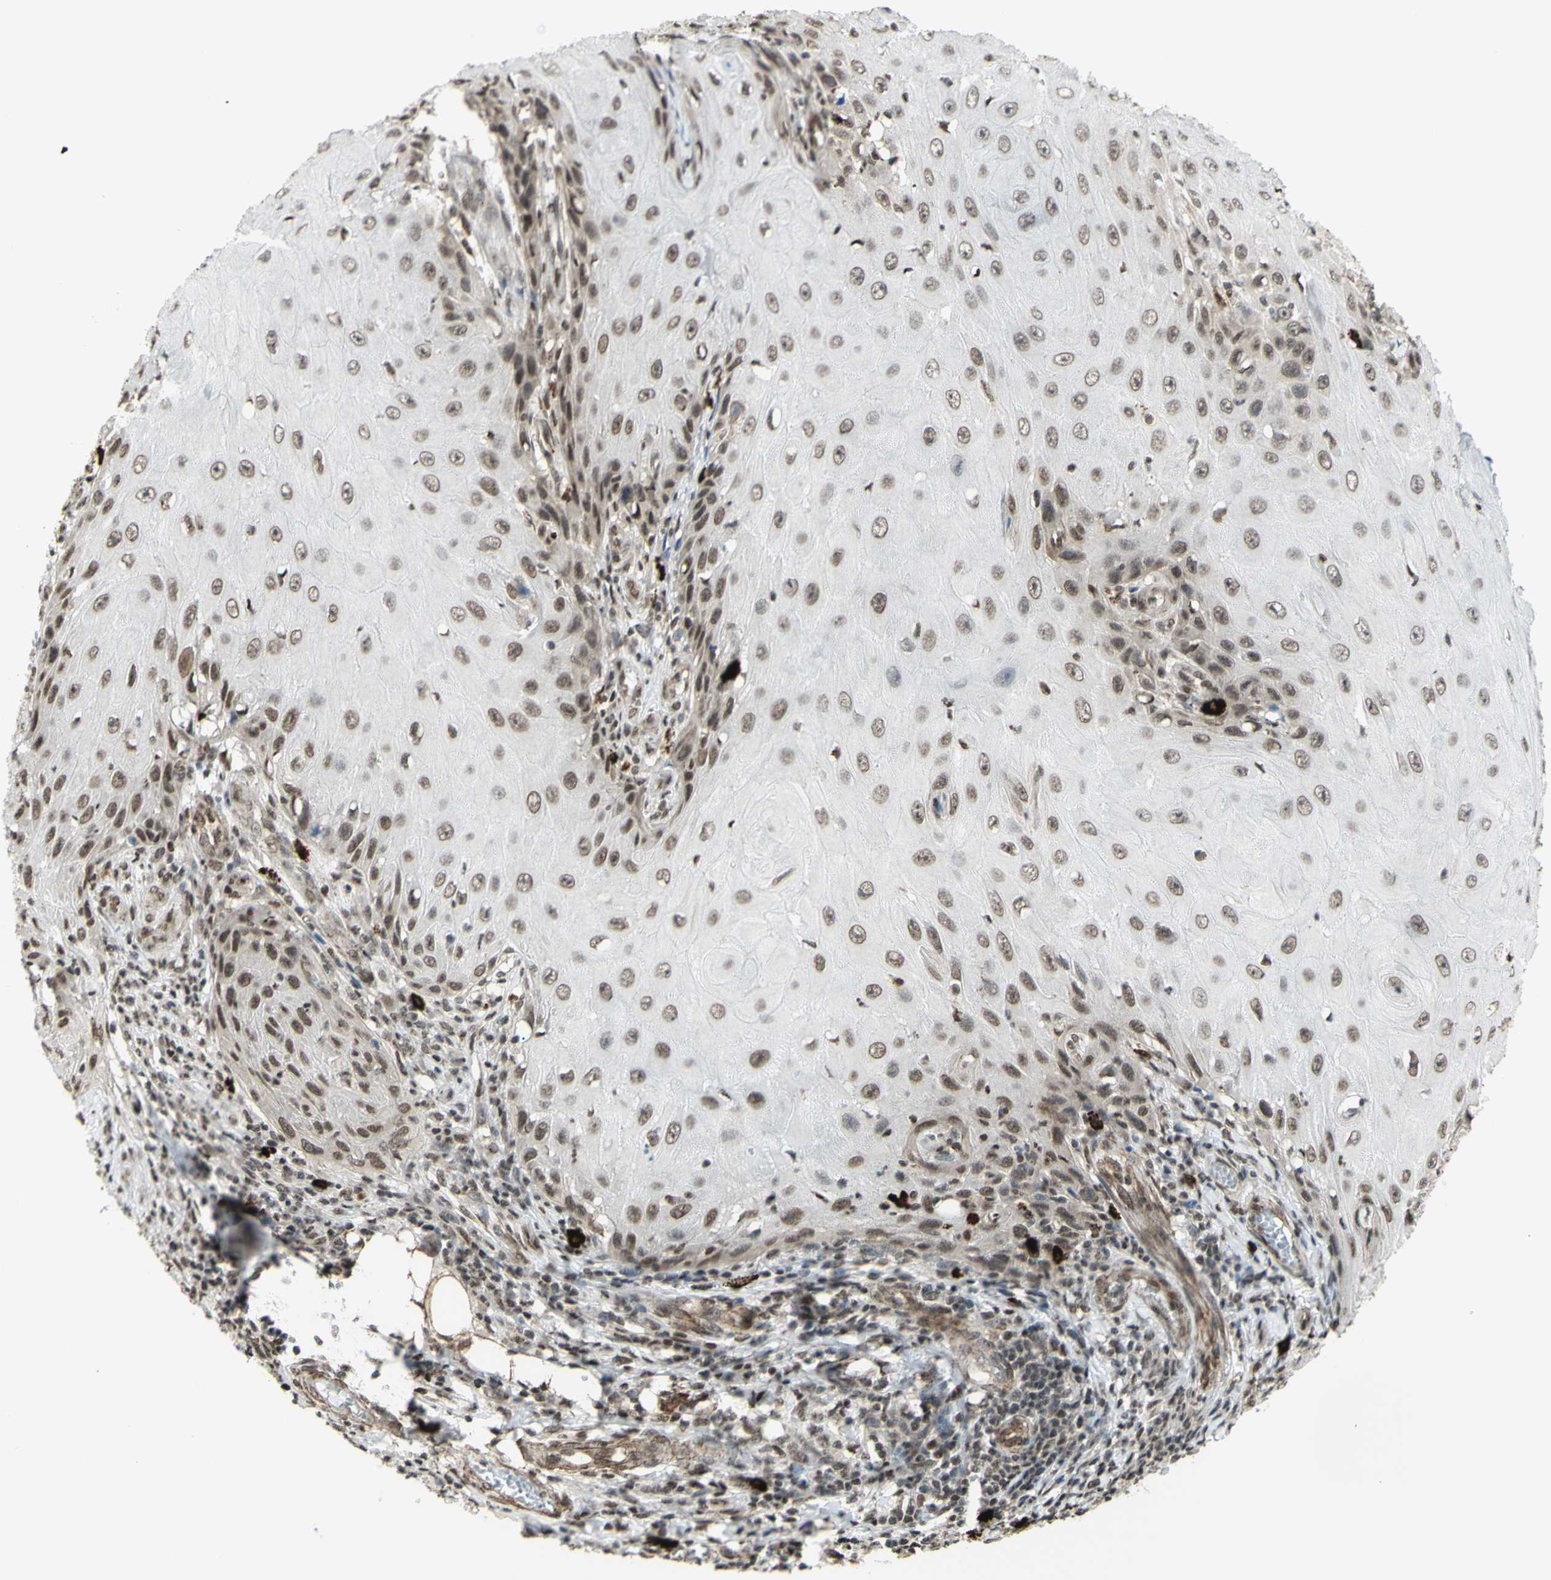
{"staining": {"intensity": "moderate", "quantity": ">75%", "location": "nuclear"}, "tissue": "skin cancer", "cell_type": "Tumor cells", "image_type": "cancer", "snomed": [{"axis": "morphology", "description": "Squamous cell carcinoma, NOS"}, {"axis": "topography", "description": "Skin"}], "caption": "Immunohistochemistry (IHC) (DAB (3,3'-diaminobenzidine)) staining of human skin squamous cell carcinoma displays moderate nuclear protein staining in about >75% of tumor cells.", "gene": "ZMYM6", "patient": {"sex": "female", "age": 73}}